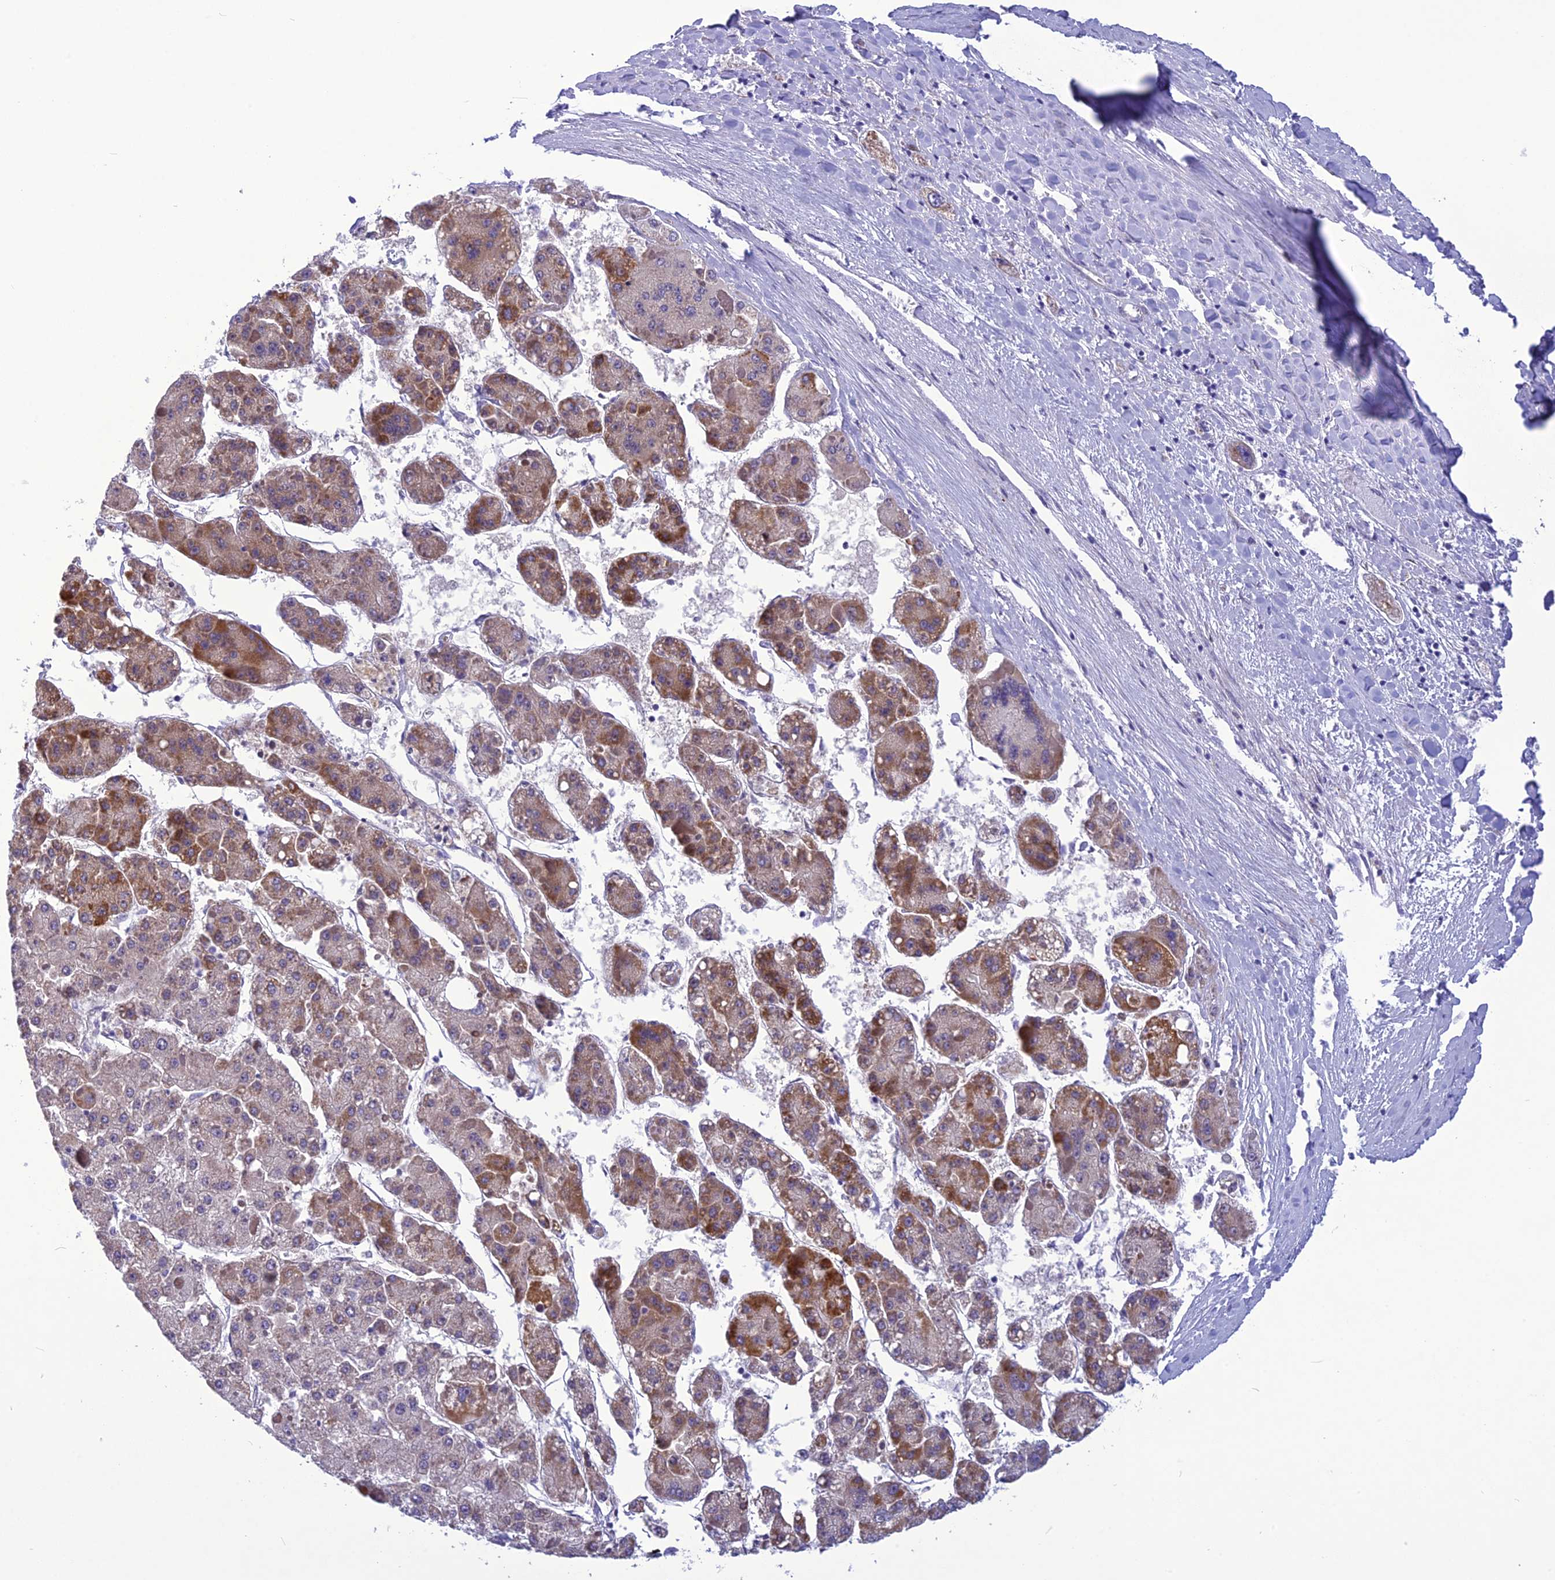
{"staining": {"intensity": "moderate", "quantity": "<25%", "location": "cytoplasmic/membranous"}, "tissue": "liver cancer", "cell_type": "Tumor cells", "image_type": "cancer", "snomed": [{"axis": "morphology", "description": "Carcinoma, Hepatocellular, NOS"}, {"axis": "topography", "description": "Liver"}], "caption": "Immunohistochemistry image of neoplastic tissue: human hepatocellular carcinoma (liver) stained using immunohistochemistry (IHC) shows low levels of moderate protein expression localized specifically in the cytoplasmic/membranous of tumor cells, appearing as a cytoplasmic/membranous brown color.", "gene": "PSMF1", "patient": {"sex": "female", "age": 73}}